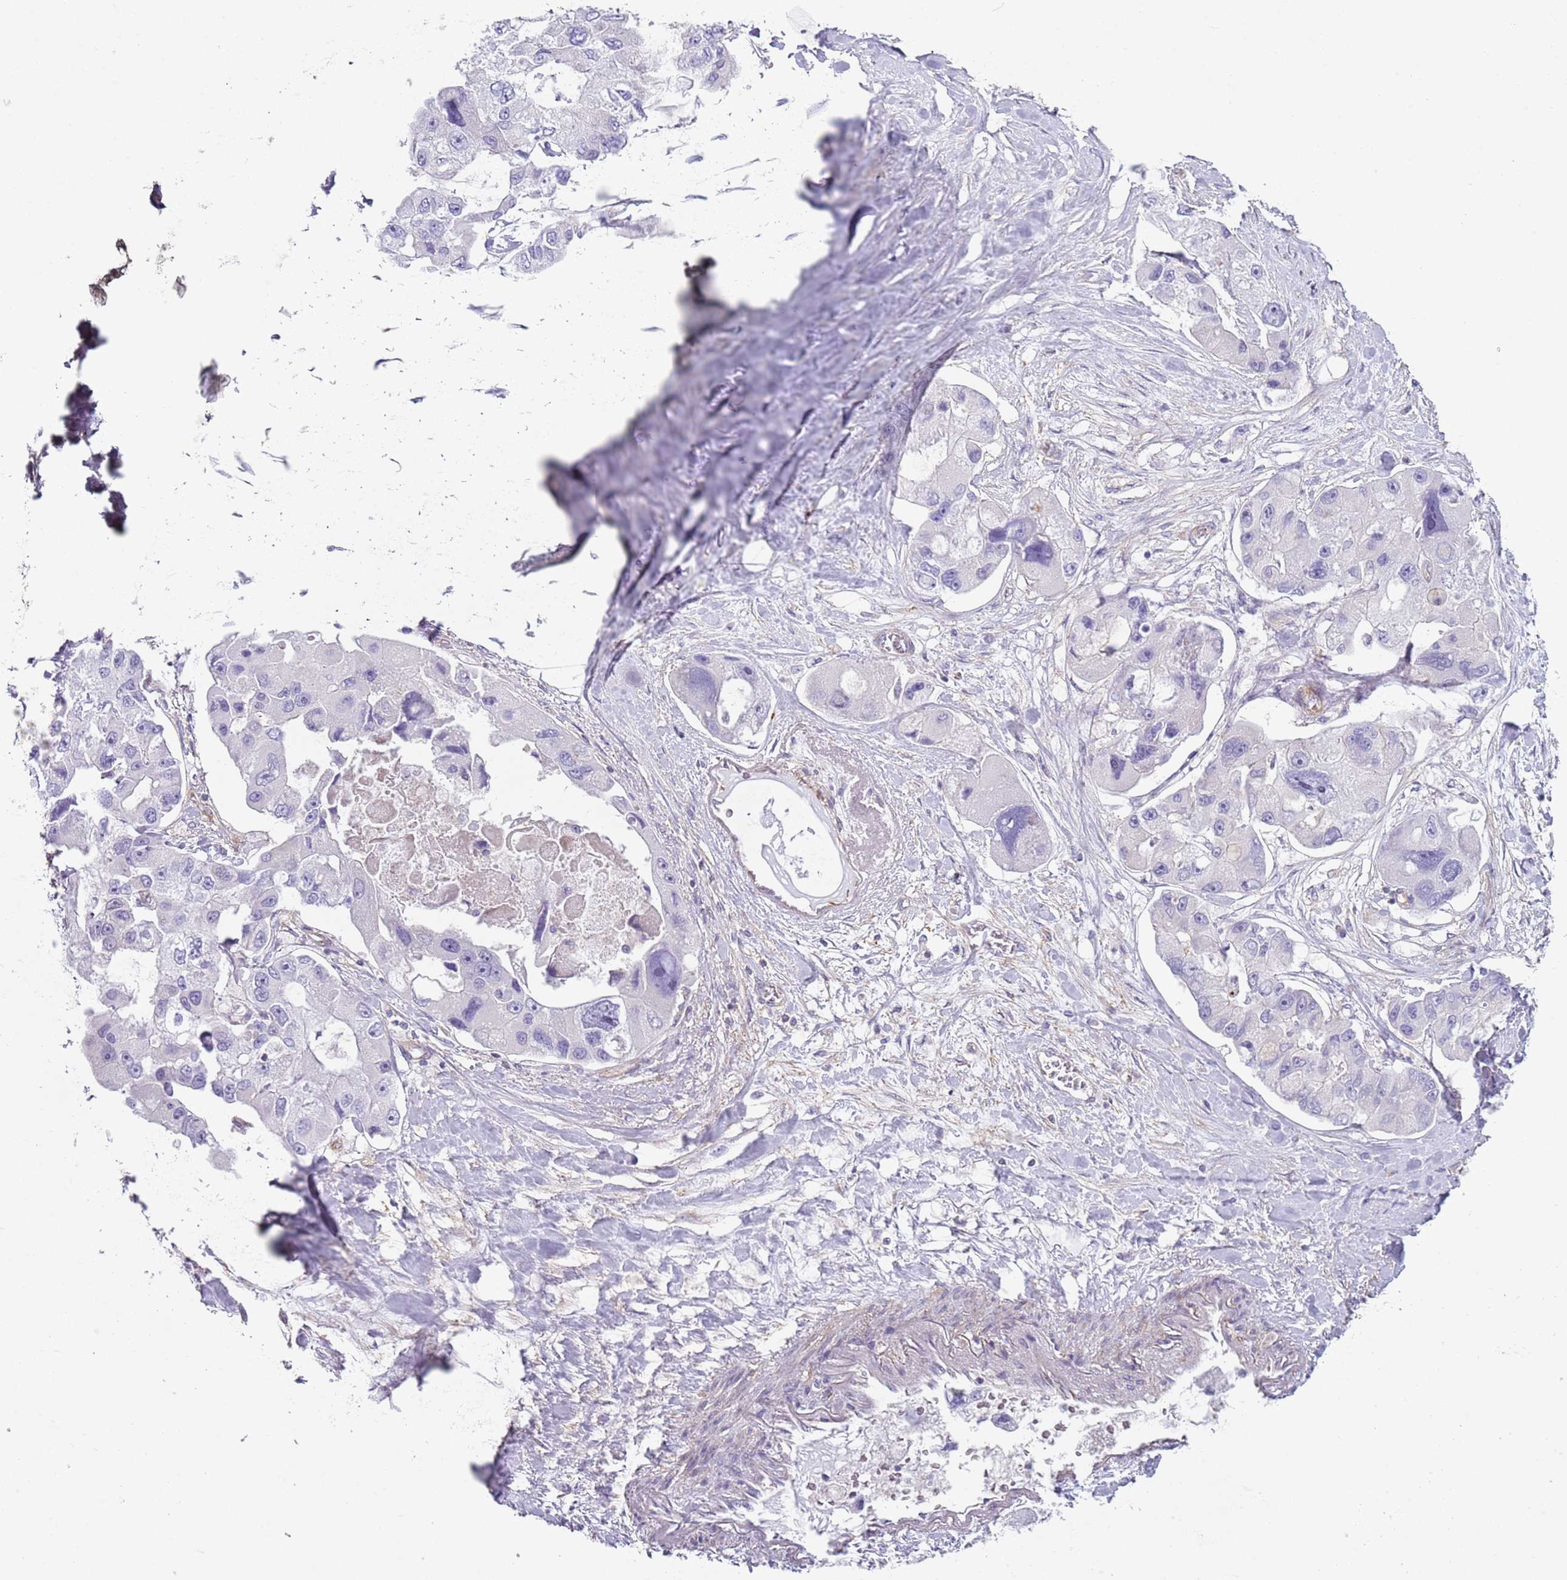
{"staining": {"intensity": "negative", "quantity": "none", "location": "none"}, "tissue": "lung cancer", "cell_type": "Tumor cells", "image_type": "cancer", "snomed": [{"axis": "morphology", "description": "Adenocarcinoma, NOS"}, {"axis": "topography", "description": "Lung"}], "caption": "This is an immunohistochemistry (IHC) photomicrograph of lung adenocarcinoma. There is no expression in tumor cells.", "gene": "GNAI3", "patient": {"sex": "female", "age": 54}}